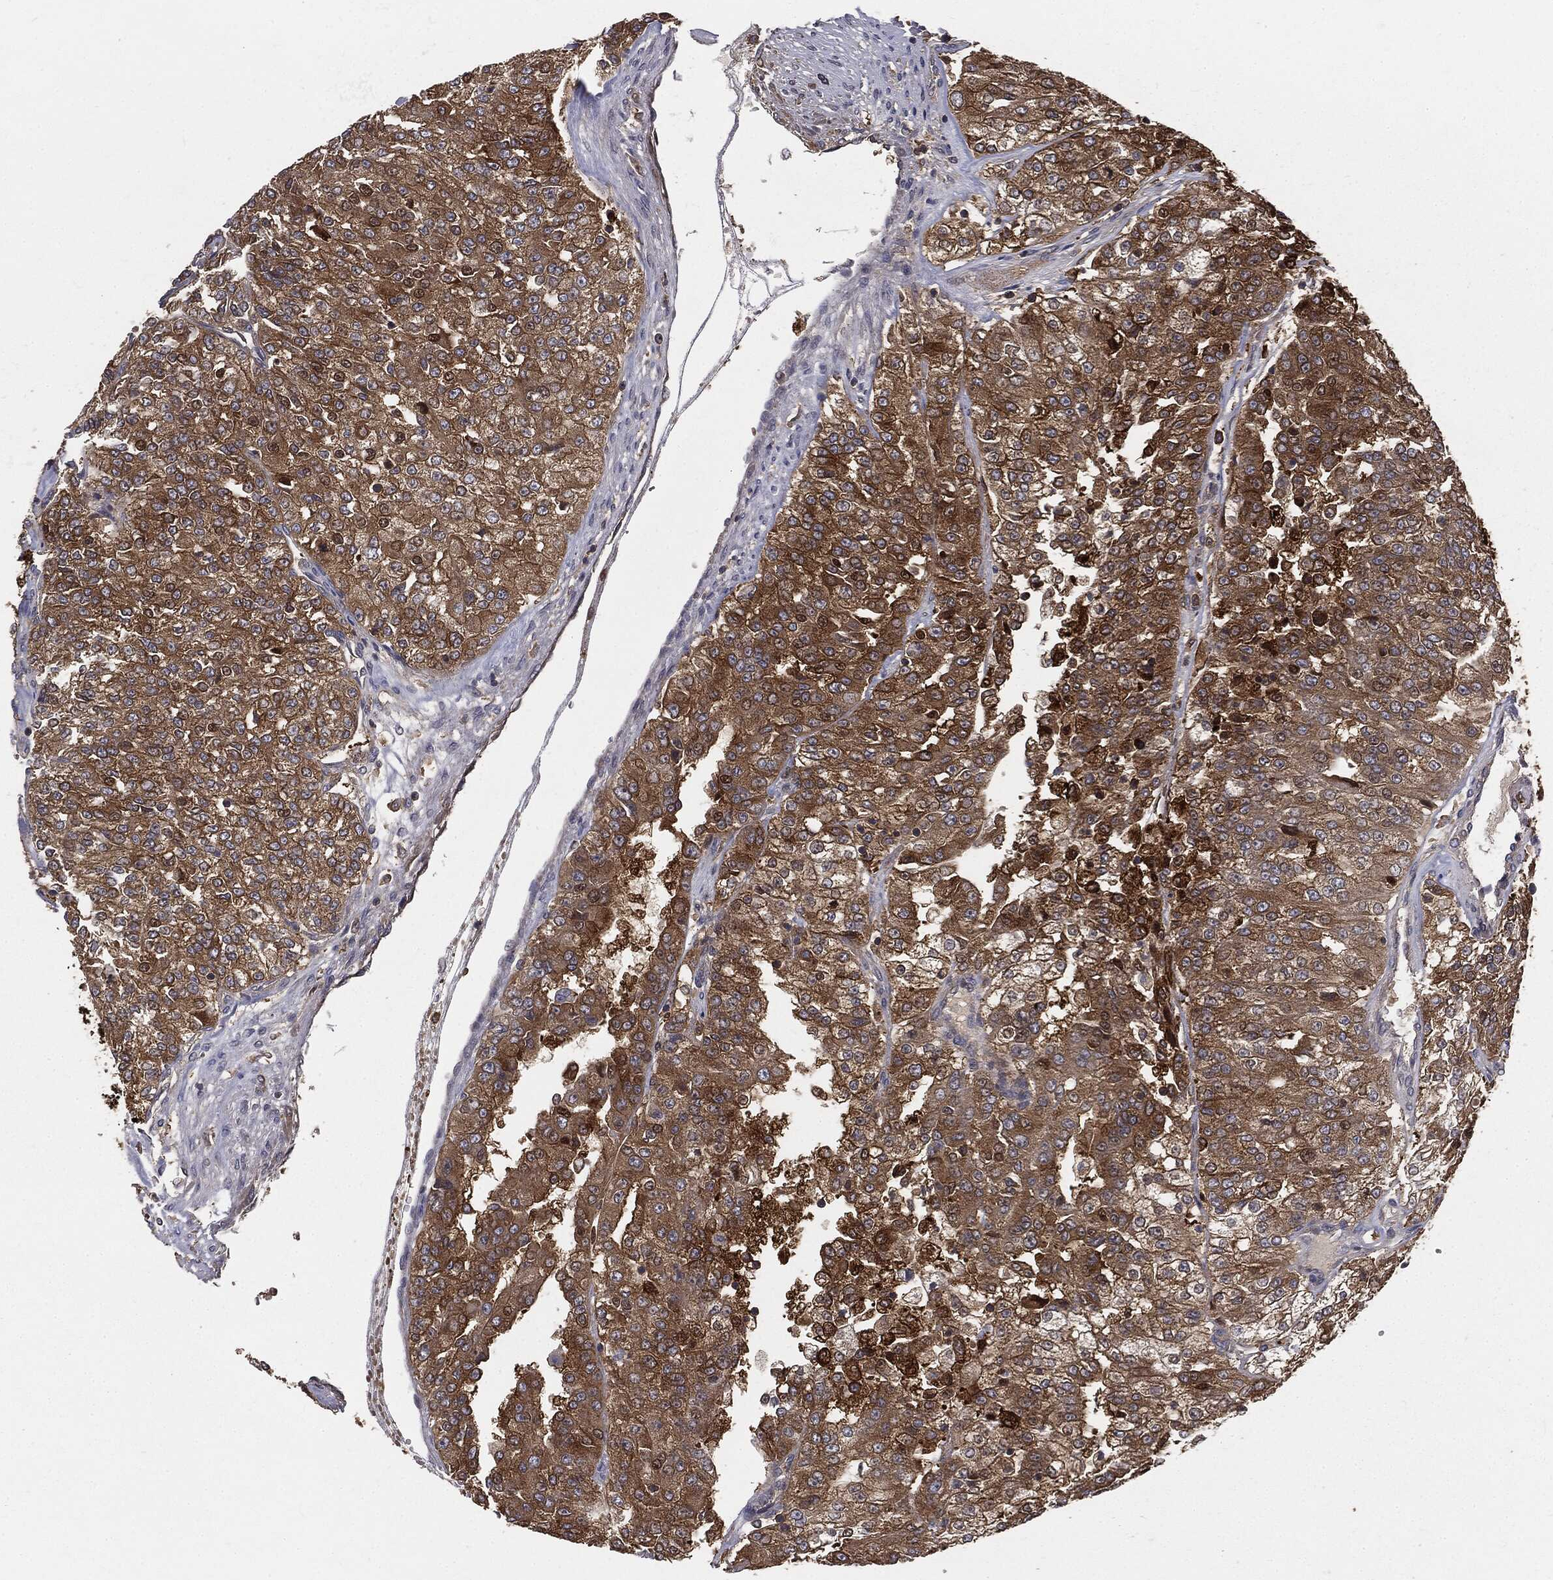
{"staining": {"intensity": "moderate", "quantity": ">75%", "location": "cytoplasmic/membranous"}, "tissue": "renal cancer", "cell_type": "Tumor cells", "image_type": "cancer", "snomed": [{"axis": "morphology", "description": "Adenocarcinoma, NOS"}, {"axis": "topography", "description": "Kidney"}], "caption": "There is medium levels of moderate cytoplasmic/membranous positivity in tumor cells of renal cancer, as demonstrated by immunohistochemical staining (brown color).", "gene": "GNB5", "patient": {"sex": "female", "age": 63}}